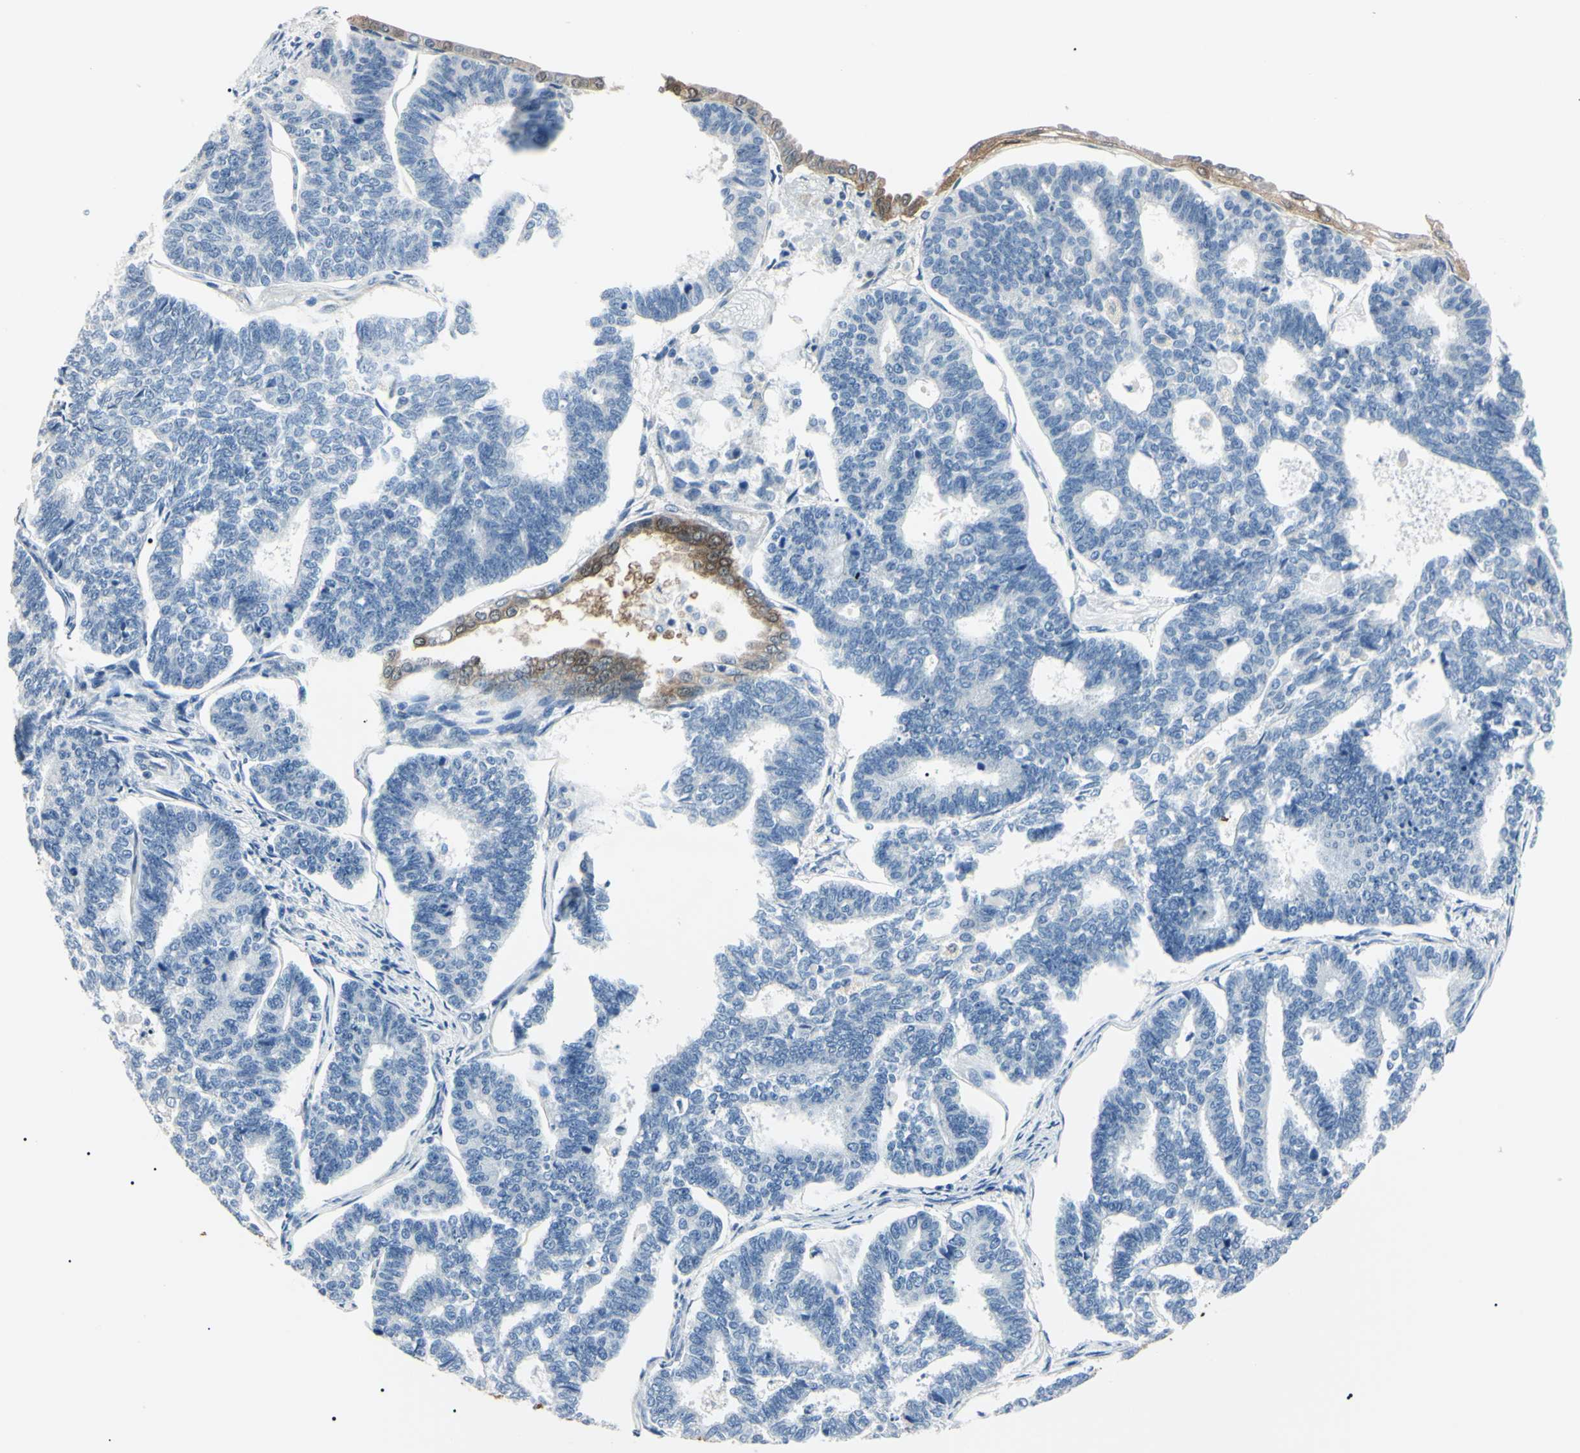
{"staining": {"intensity": "weak", "quantity": "<25%", "location": "cytoplasmic/membranous"}, "tissue": "endometrial cancer", "cell_type": "Tumor cells", "image_type": "cancer", "snomed": [{"axis": "morphology", "description": "Adenocarcinoma, NOS"}, {"axis": "topography", "description": "Endometrium"}], "caption": "This is an immunohistochemistry (IHC) histopathology image of endometrial cancer (adenocarcinoma). There is no expression in tumor cells.", "gene": "AKR1C3", "patient": {"sex": "female", "age": 70}}